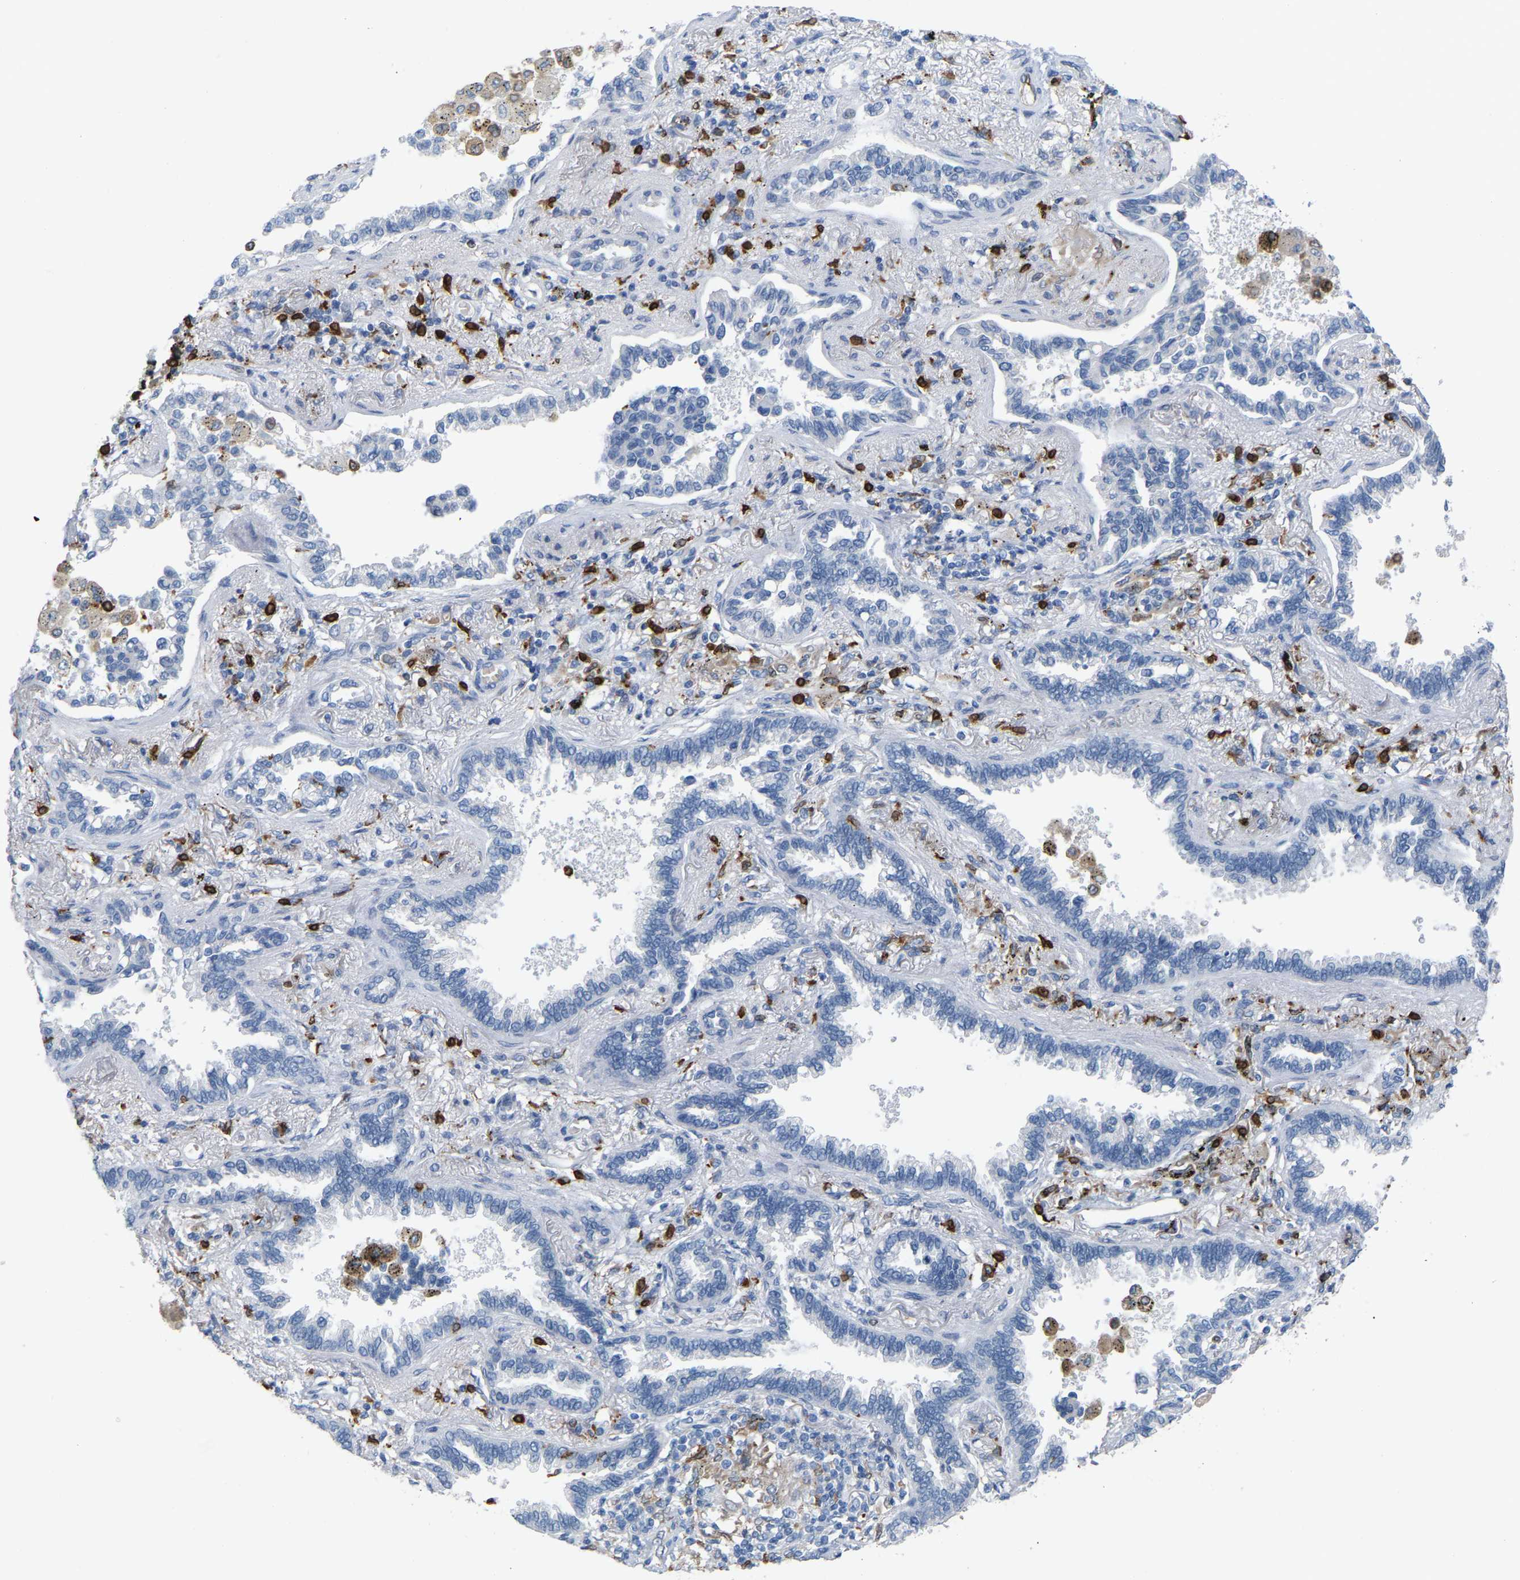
{"staining": {"intensity": "negative", "quantity": "none", "location": "none"}, "tissue": "lung cancer", "cell_type": "Tumor cells", "image_type": "cancer", "snomed": [{"axis": "morphology", "description": "Normal tissue, NOS"}, {"axis": "morphology", "description": "Adenocarcinoma, NOS"}, {"axis": "topography", "description": "Lung"}], "caption": "IHC photomicrograph of neoplastic tissue: lung cancer (adenocarcinoma) stained with DAB exhibits no significant protein positivity in tumor cells. (Brightfield microscopy of DAB (3,3'-diaminobenzidine) immunohistochemistry at high magnification).", "gene": "PTGS1", "patient": {"sex": "male", "age": 59}}